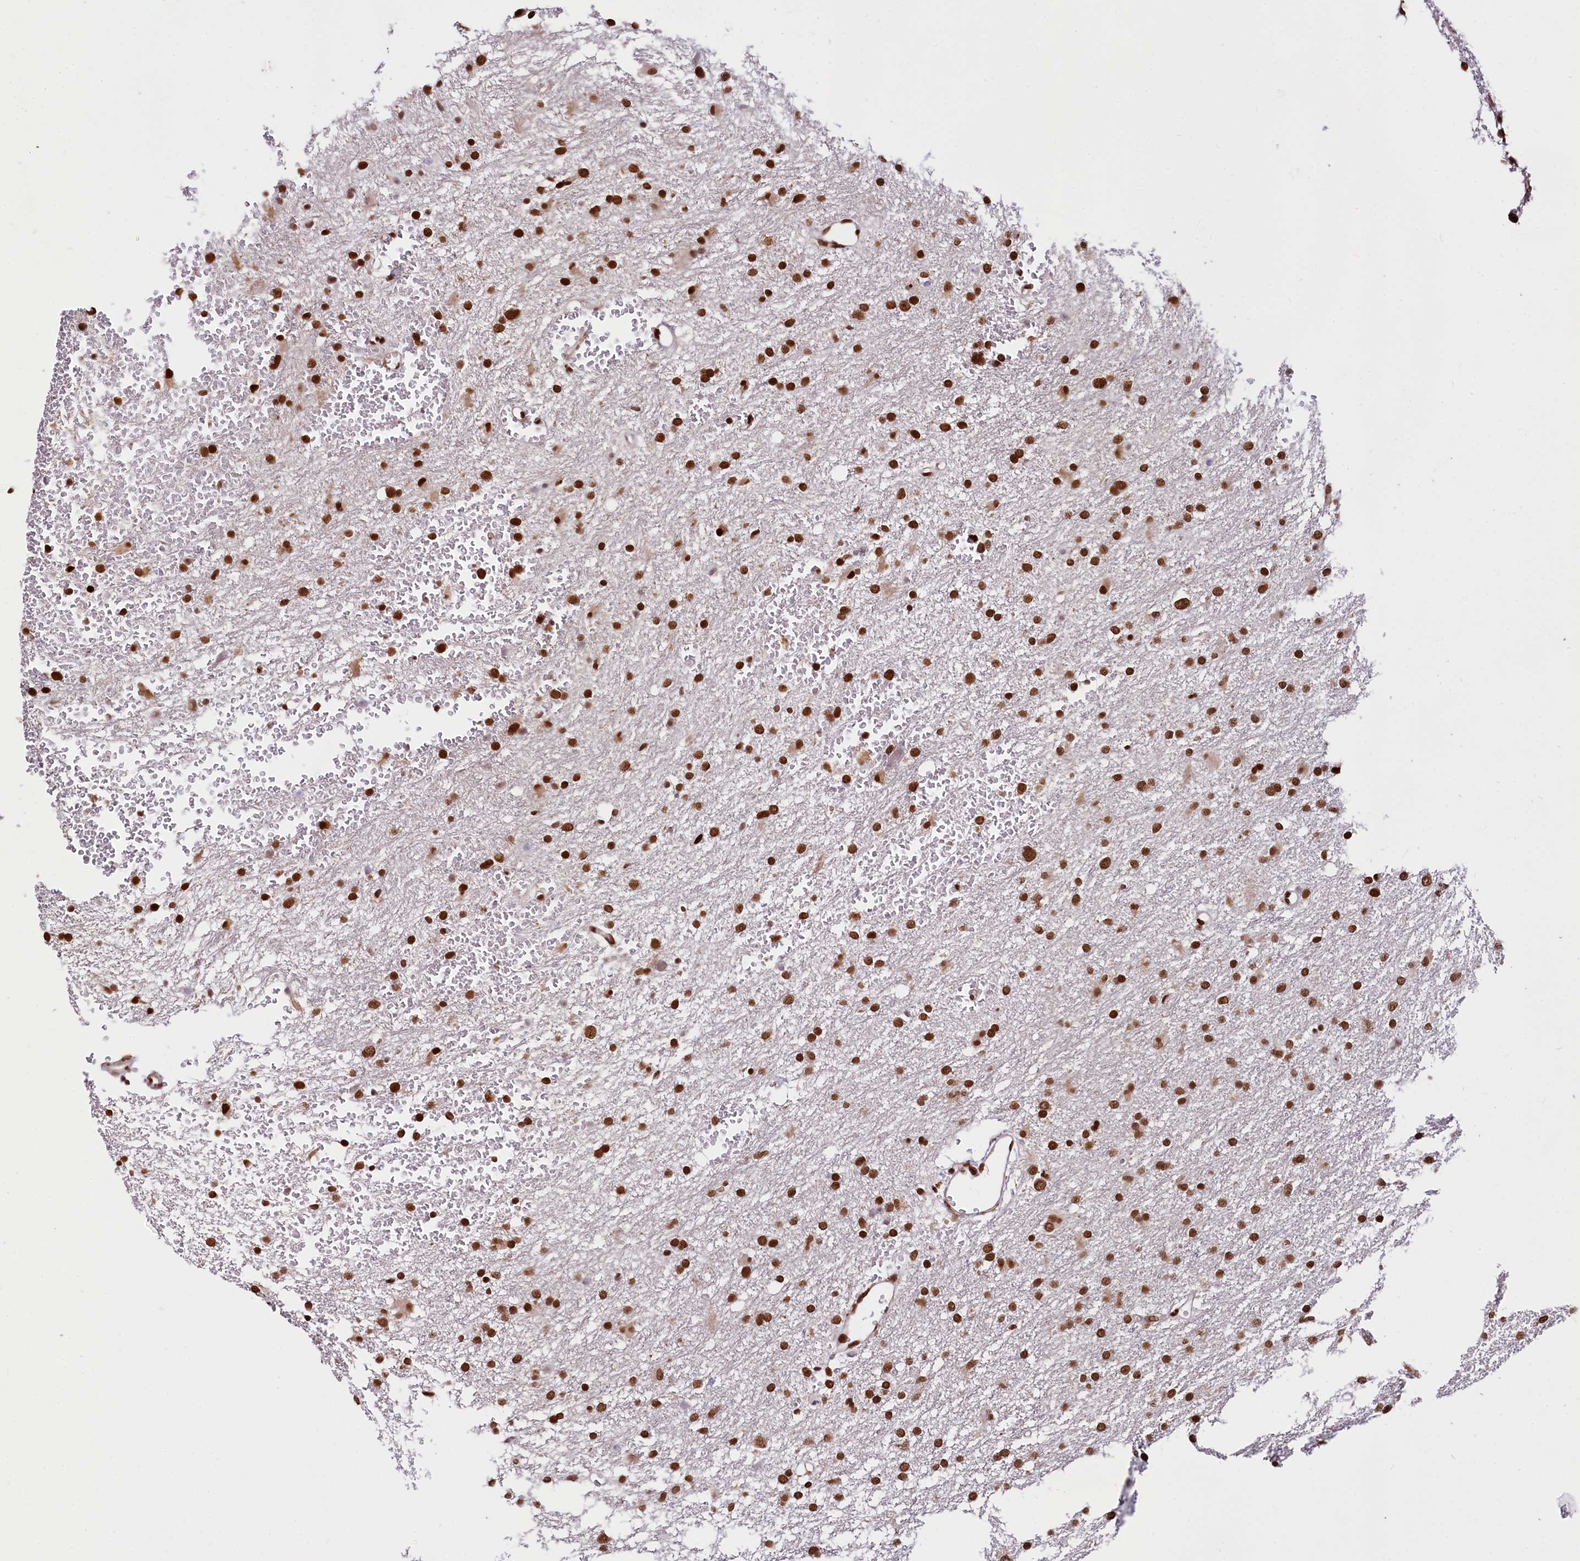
{"staining": {"intensity": "strong", "quantity": ">75%", "location": "nuclear"}, "tissue": "glioma", "cell_type": "Tumor cells", "image_type": "cancer", "snomed": [{"axis": "morphology", "description": "Glioma, malignant, High grade"}, {"axis": "topography", "description": "Cerebral cortex"}], "caption": "Malignant glioma (high-grade) tissue demonstrates strong nuclear positivity in approximately >75% of tumor cells", "gene": "PDS5B", "patient": {"sex": "female", "age": 36}}